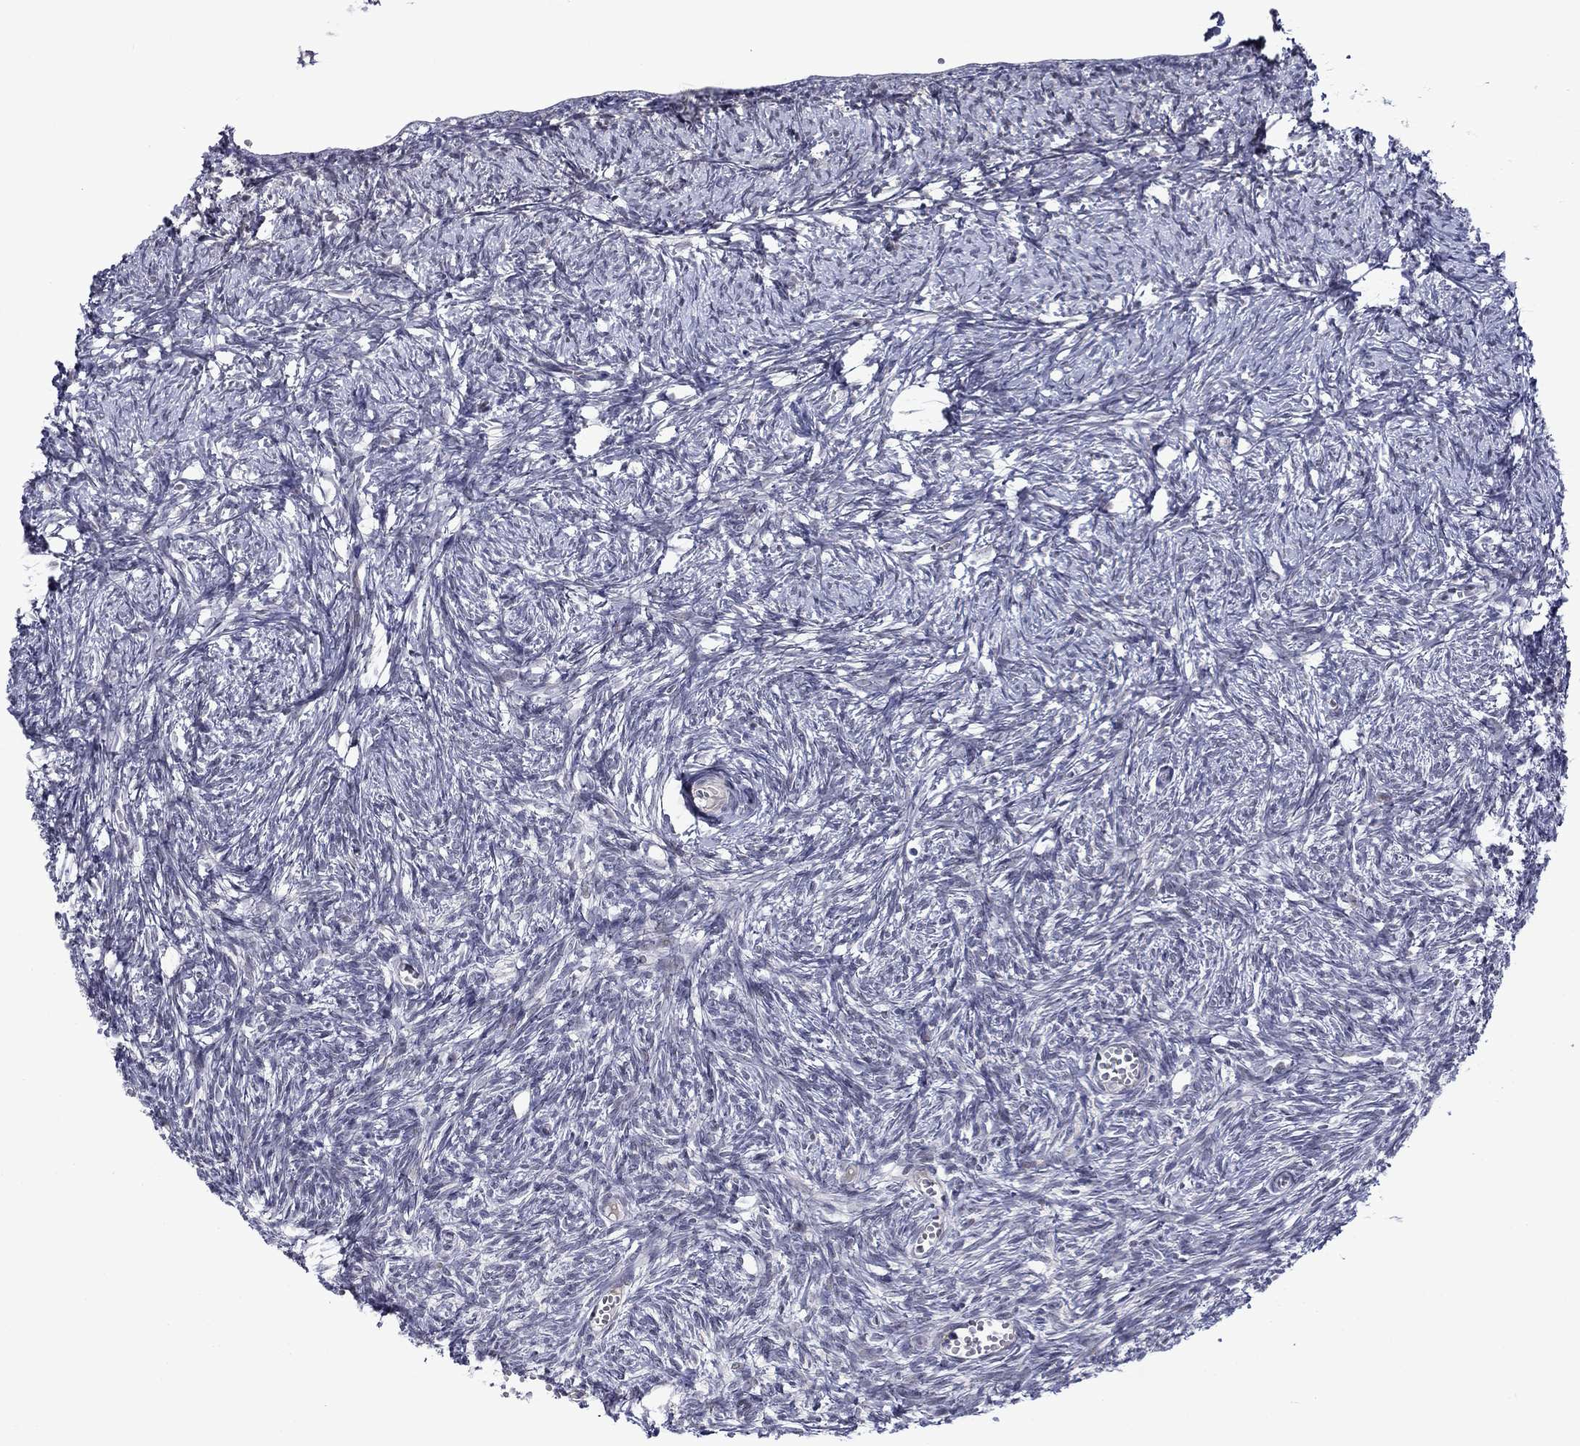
{"staining": {"intensity": "negative", "quantity": "none", "location": "none"}, "tissue": "ovary", "cell_type": "Ovarian stroma cells", "image_type": "normal", "snomed": [{"axis": "morphology", "description": "Normal tissue, NOS"}, {"axis": "topography", "description": "Ovary"}], "caption": "A high-resolution histopathology image shows IHC staining of unremarkable ovary, which exhibits no significant expression in ovarian stroma cells. Nuclei are stained in blue.", "gene": "B3GAT1", "patient": {"sex": "female", "age": 43}}